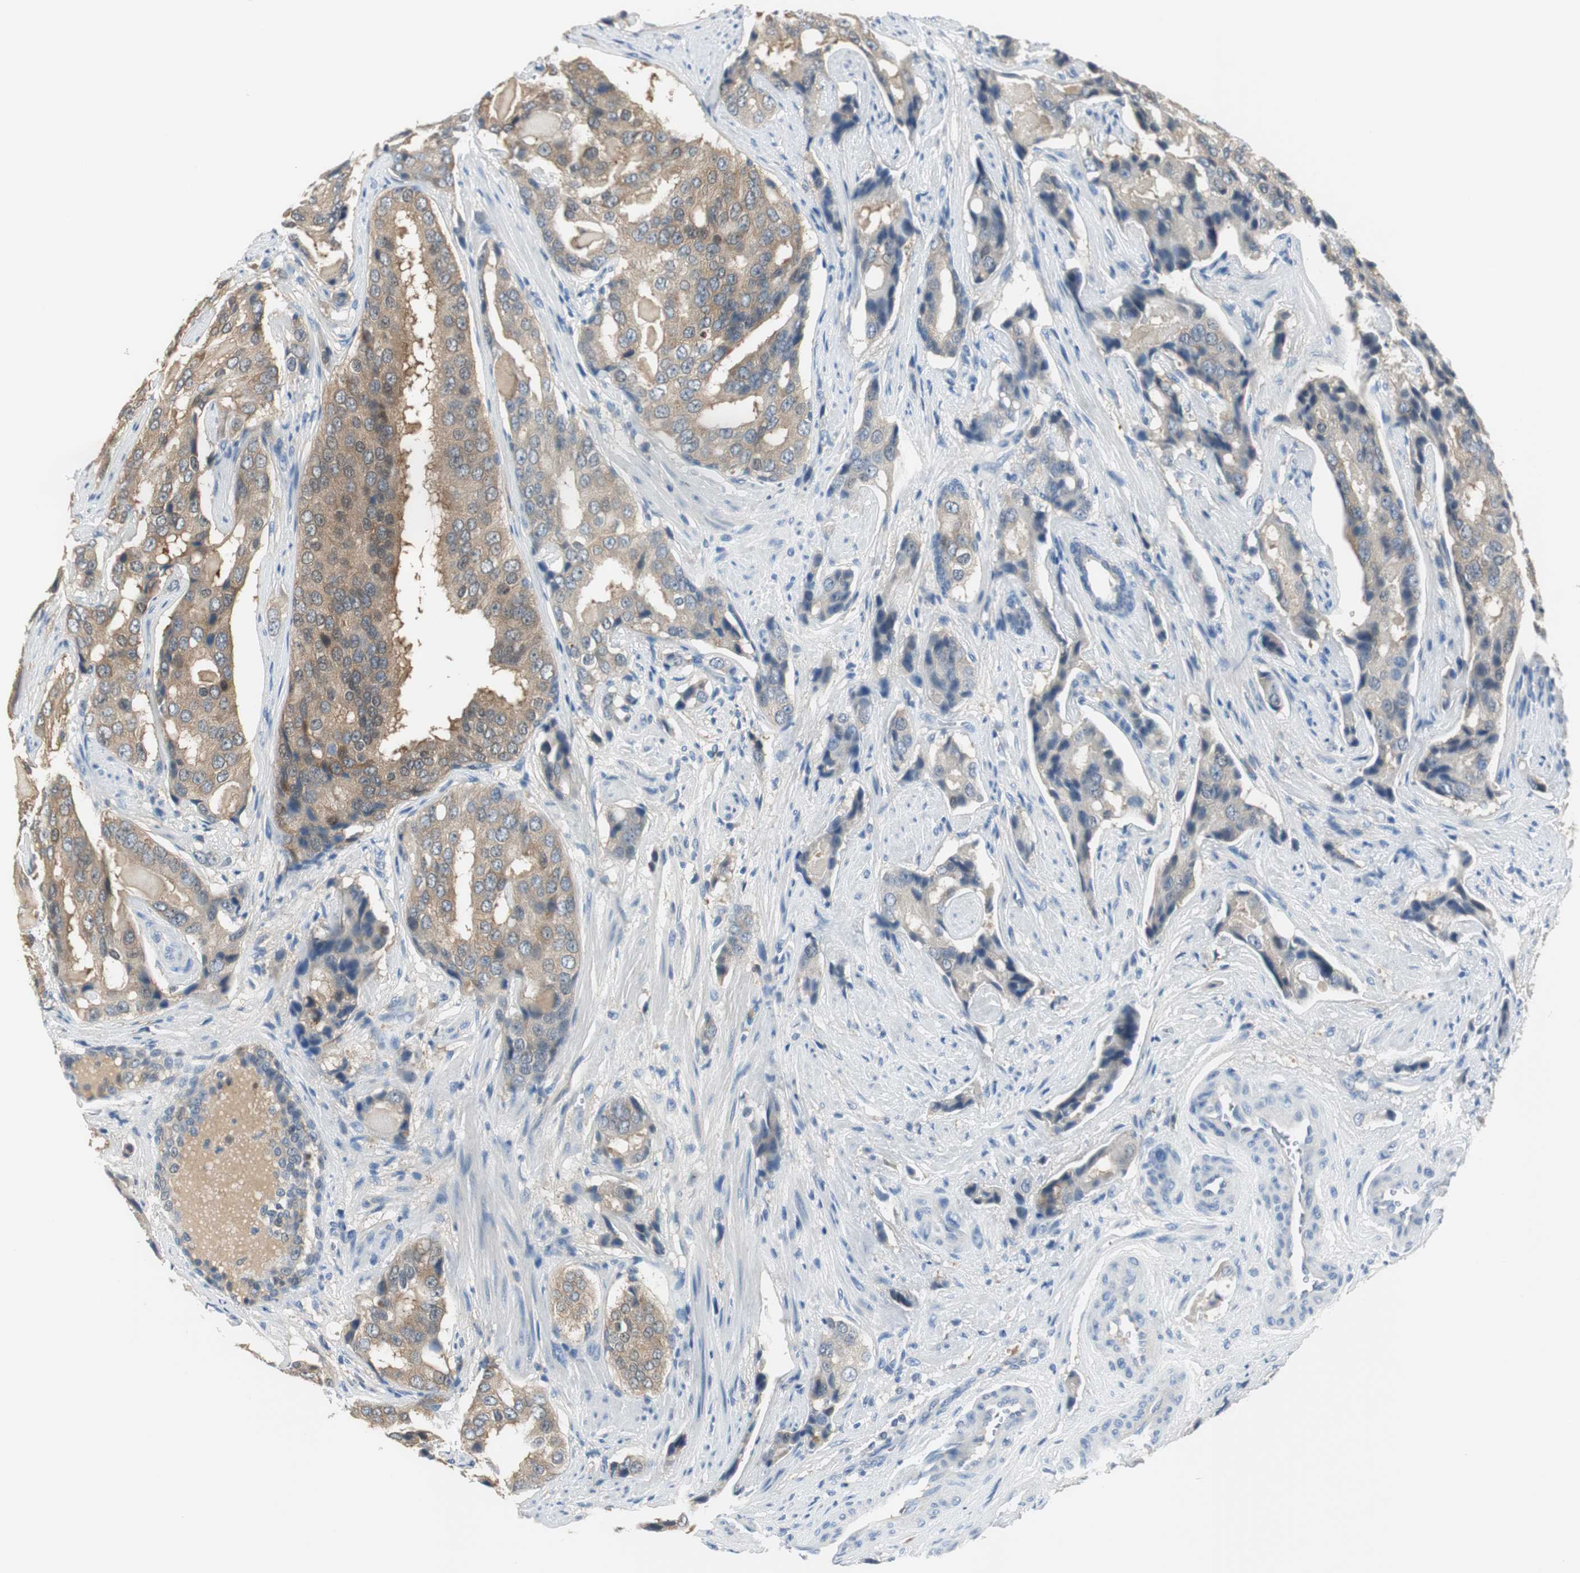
{"staining": {"intensity": "moderate", "quantity": ">75%", "location": "cytoplasmic/membranous"}, "tissue": "prostate cancer", "cell_type": "Tumor cells", "image_type": "cancer", "snomed": [{"axis": "morphology", "description": "Adenocarcinoma, High grade"}, {"axis": "topography", "description": "Prostate"}], "caption": "Tumor cells demonstrate medium levels of moderate cytoplasmic/membranous positivity in about >75% of cells in prostate cancer.", "gene": "FBP1", "patient": {"sex": "male", "age": 58}}